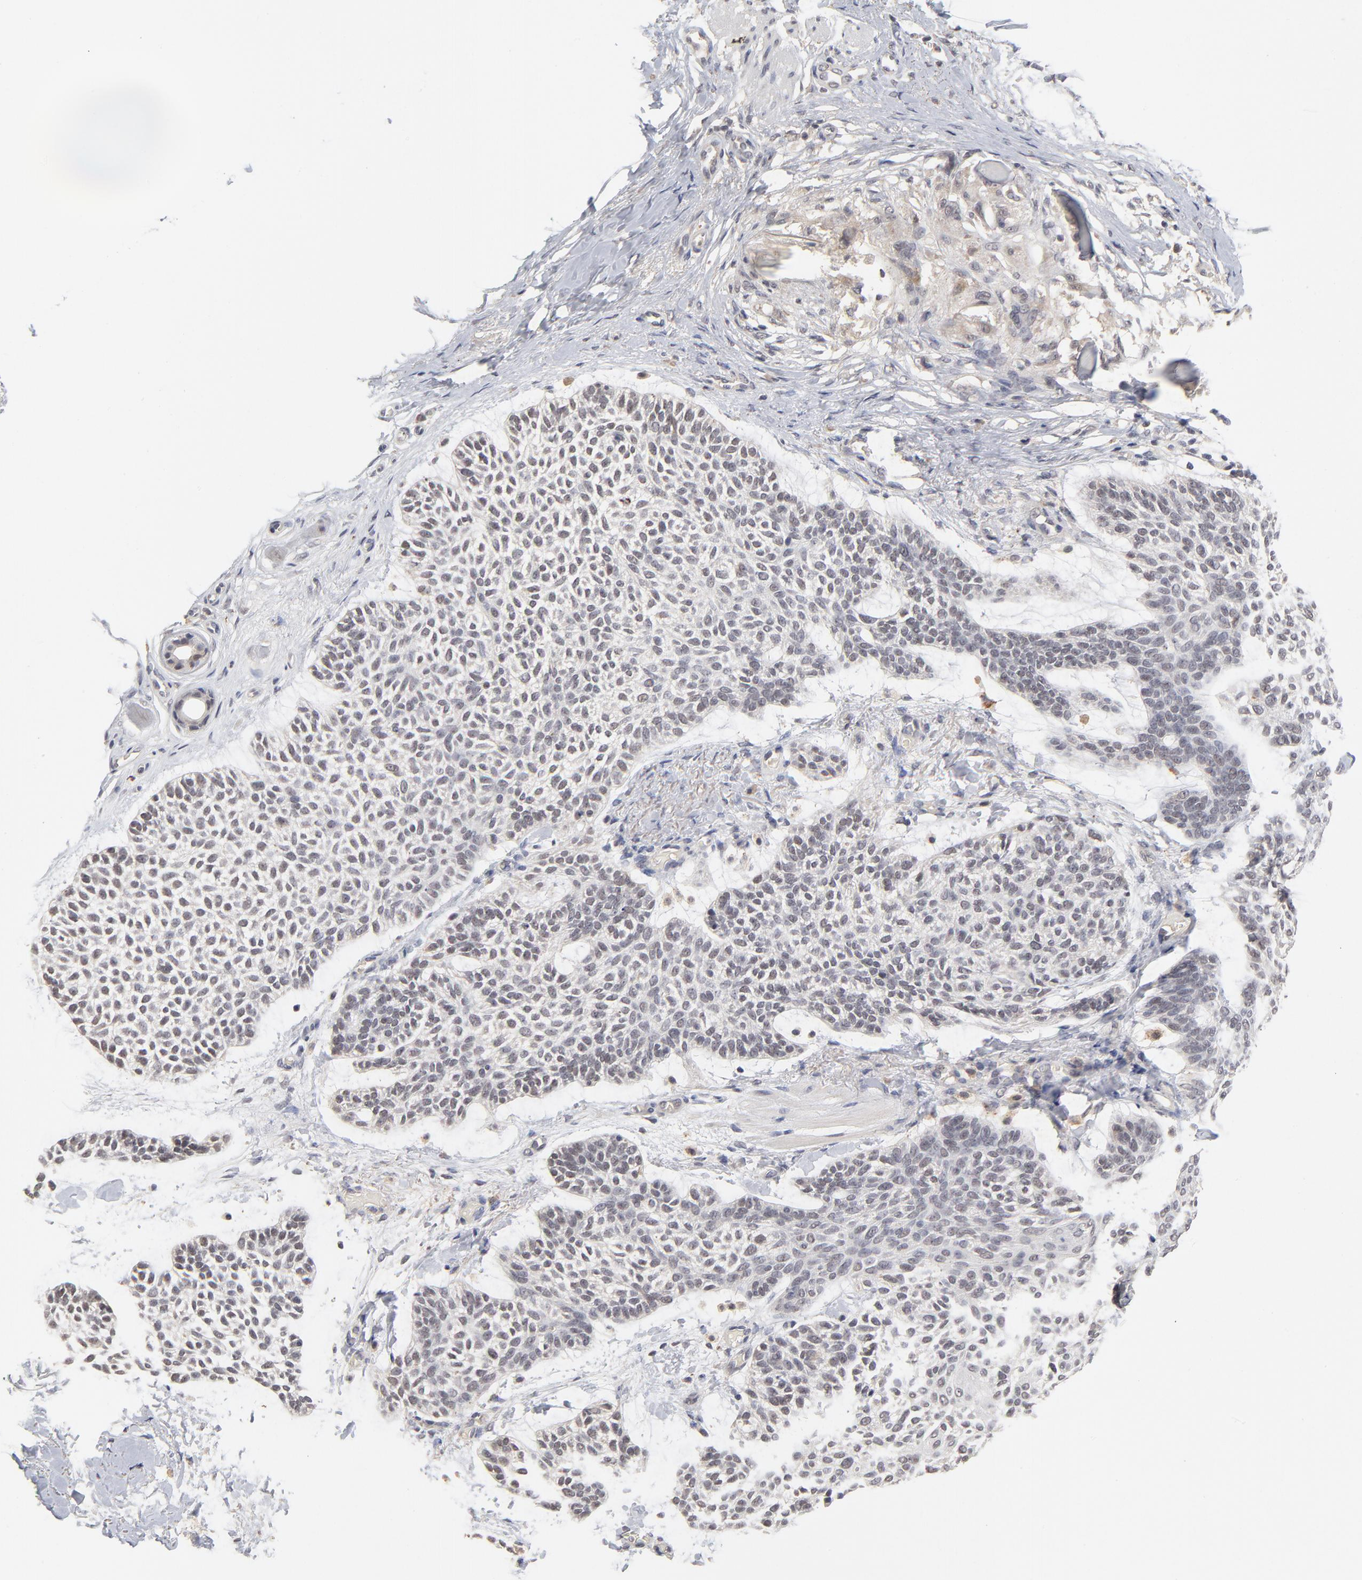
{"staining": {"intensity": "negative", "quantity": "none", "location": "none"}, "tissue": "skin cancer", "cell_type": "Tumor cells", "image_type": "cancer", "snomed": [{"axis": "morphology", "description": "Normal tissue, NOS"}, {"axis": "morphology", "description": "Basal cell carcinoma"}, {"axis": "topography", "description": "Skin"}], "caption": "Skin cancer was stained to show a protein in brown. There is no significant staining in tumor cells.", "gene": "WSB1", "patient": {"sex": "female", "age": 70}}